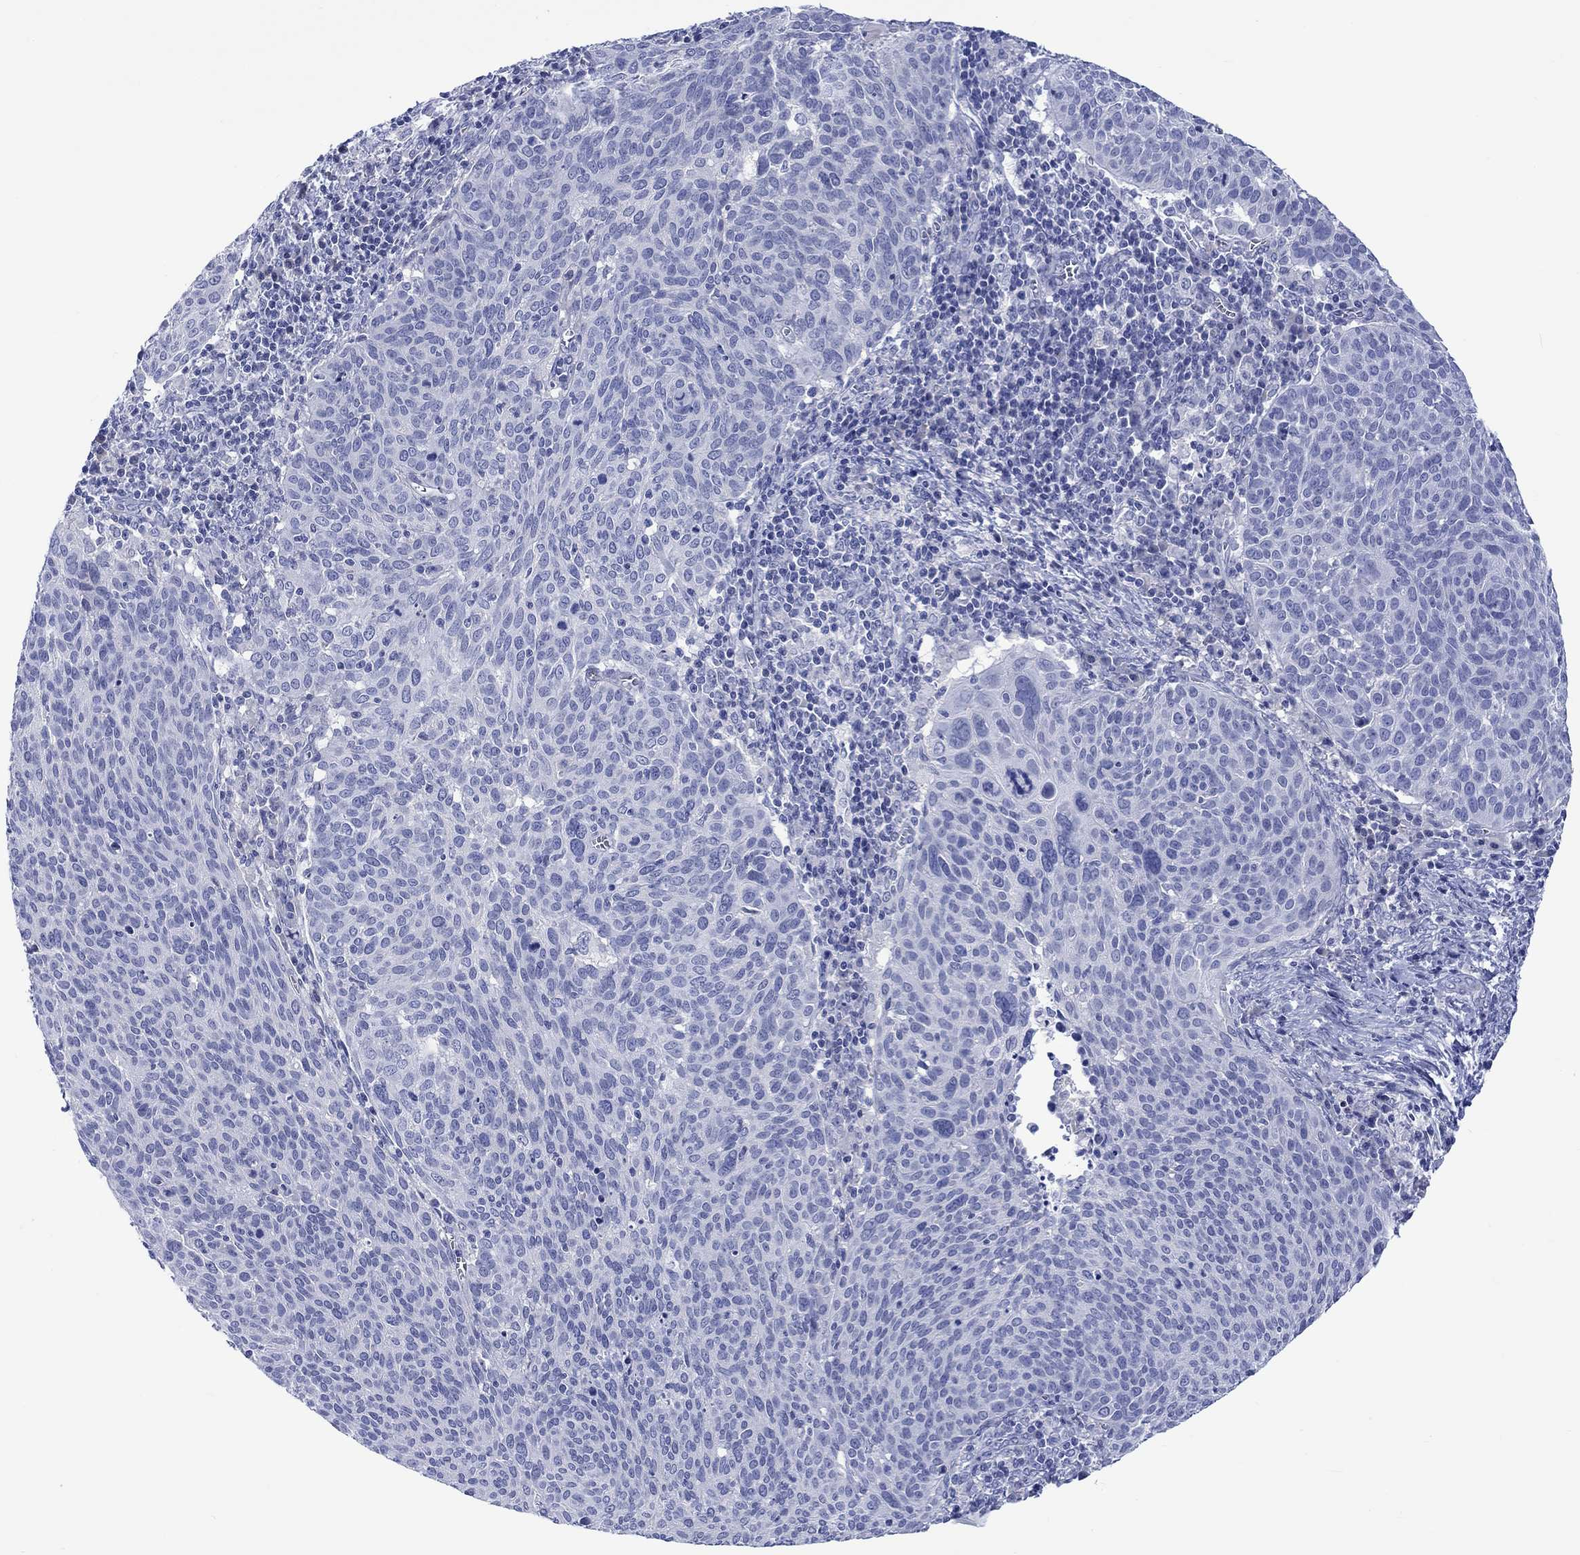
{"staining": {"intensity": "negative", "quantity": "none", "location": "none"}, "tissue": "cervical cancer", "cell_type": "Tumor cells", "image_type": "cancer", "snomed": [{"axis": "morphology", "description": "Squamous cell carcinoma, NOS"}, {"axis": "topography", "description": "Cervix"}], "caption": "IHC image of cervical cancer (squamous cell carcinoma) stained for a protein (brown), which displays no expression in tumor cells. Nuclei are stained in blue.", "gene": "CACNG3", "patient": {"sex": "female", "age": 39}}